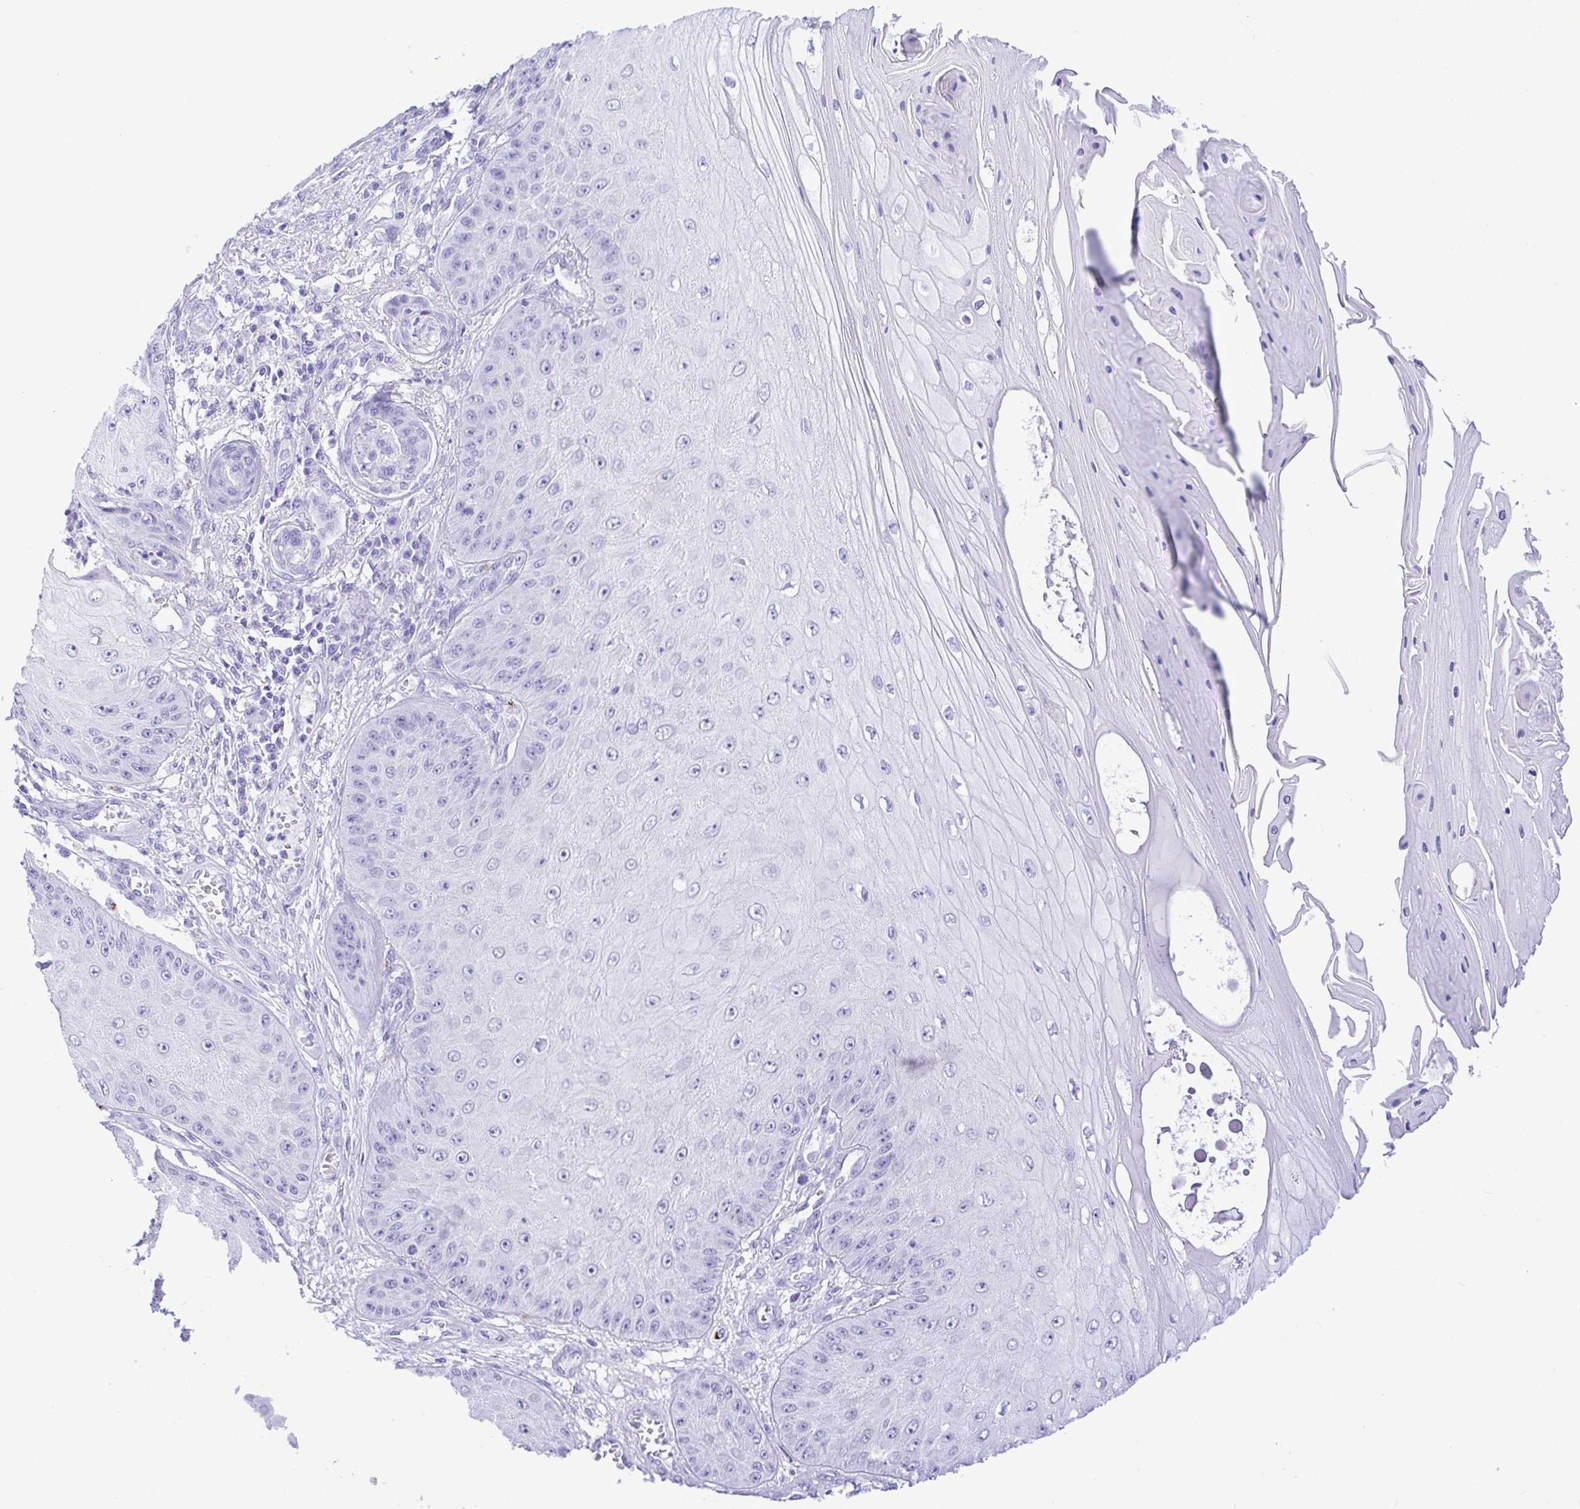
{"staining": {"intensity": "negative", "quantity": "none", "location": "none"}, "tissue": "skin cancer", "cell_type": "Tumor cells", "image_type": "cancer", "snomed": [{"axis": "morphology", "description": "Squamous cell carcinoma, NOS"}, {"axis": "topography", "description": "Skin"}], "caption": "The immunohistochemistry micrograph has no significant positivity in tumor cells of skin cancer (squamous cell carcinoma) tissue.", "gene": "SELENOV", "patient": {"sex": "male", "age": 70}}